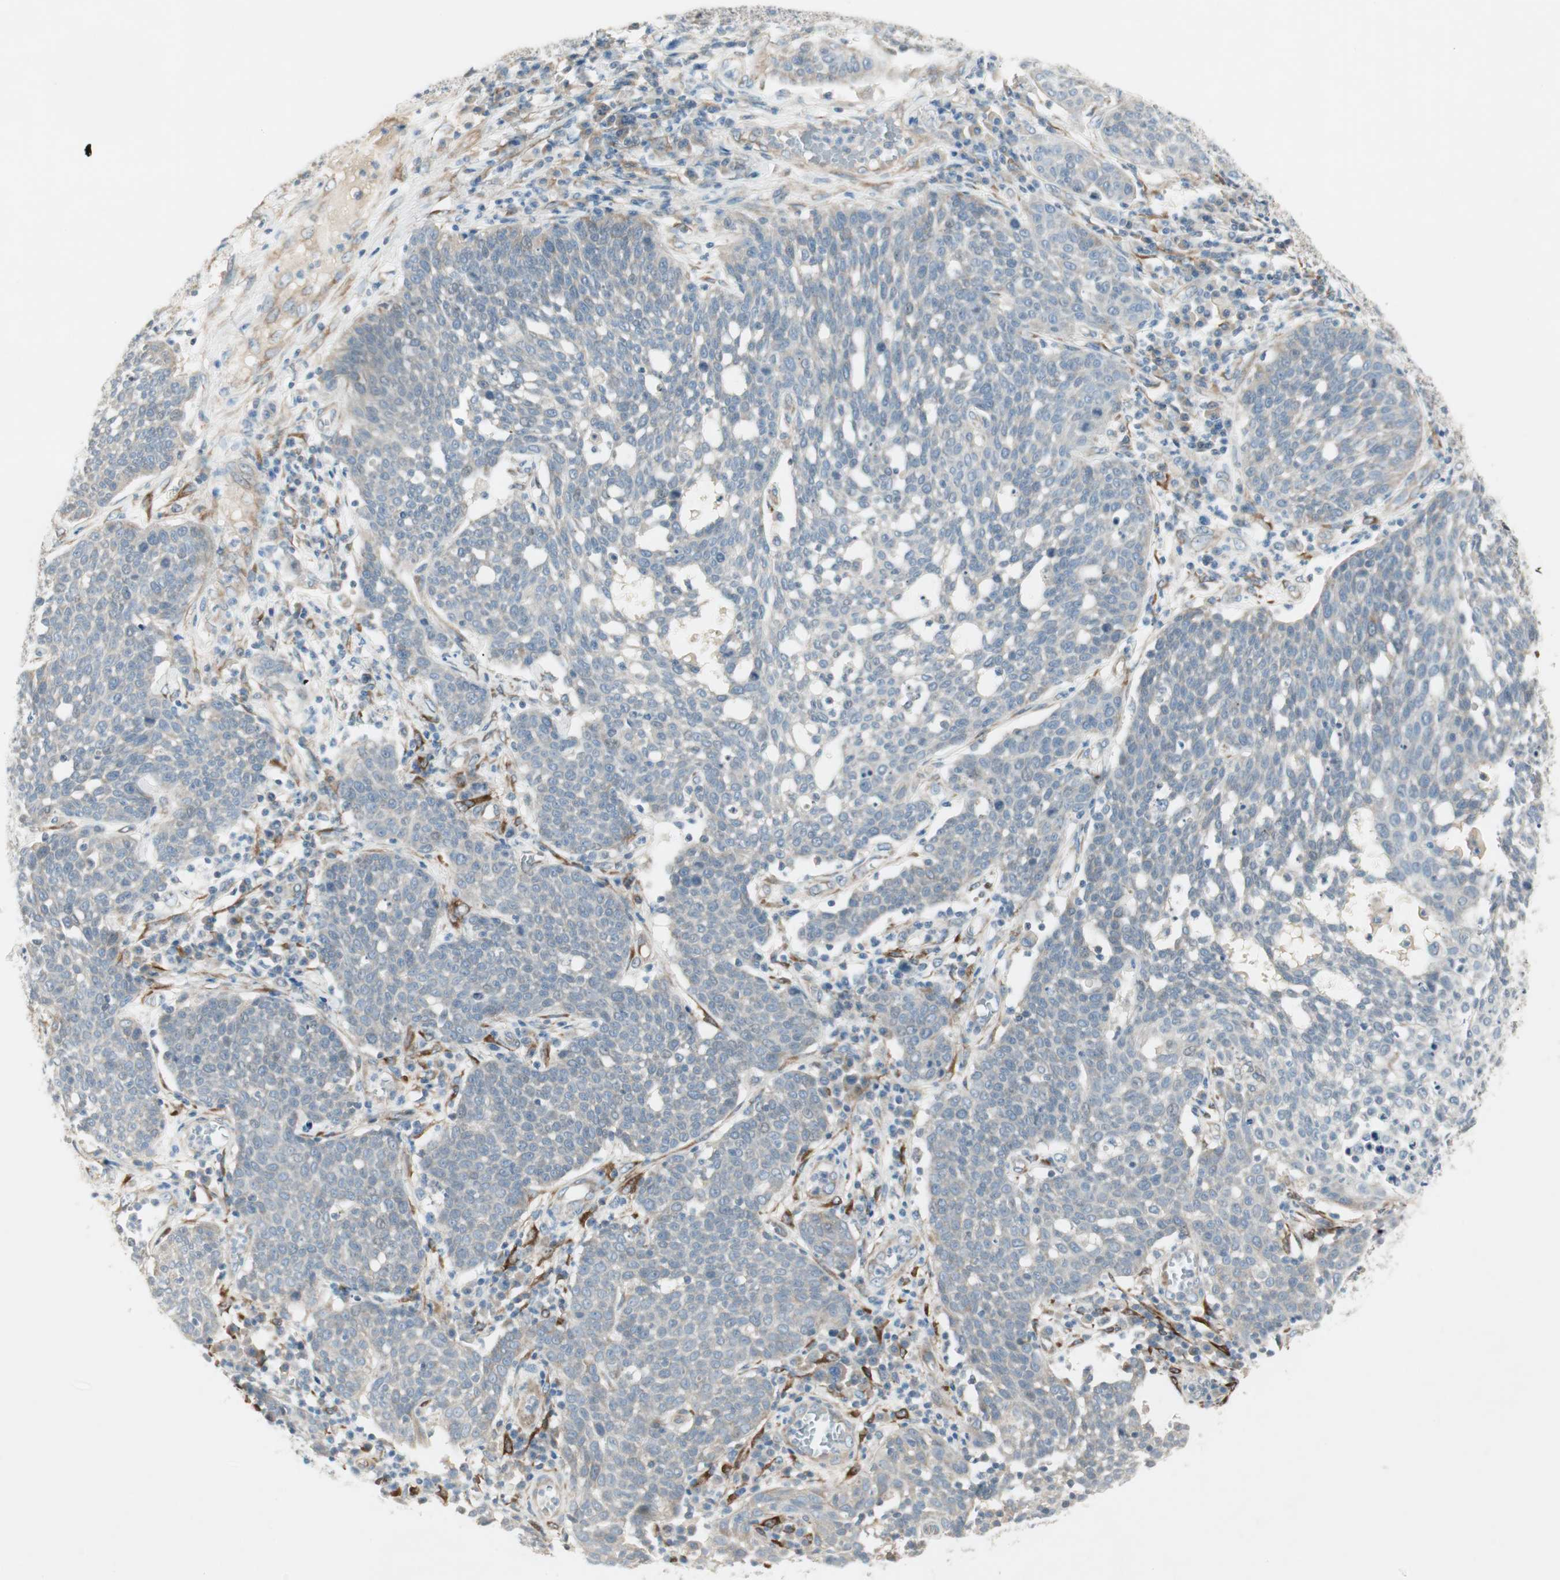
{"staining": {"intensity": "weak", "quantity": "<25%", "location": "cytoplasmic/membranous"}, "tissue": "cervical cancer", "cell_type": "Tumor cells", "image_type": "cancer", "snomed": [{"axis": "morphology", "description": "Squamous cell carcinoma, NOS"}, {"axis": "topography", "description": "Cervix"}], "caption": "A high-resolution image shows immunohistochemistry staining of squamous cell carcinoma (cervical), which reveals no significant positivity in tumor cells. (DAB immunohistochemistry (IHC), high magnification).", "gene": "STON1-GTF2A1L", "patient": {"sex": "female", "age": 34}}